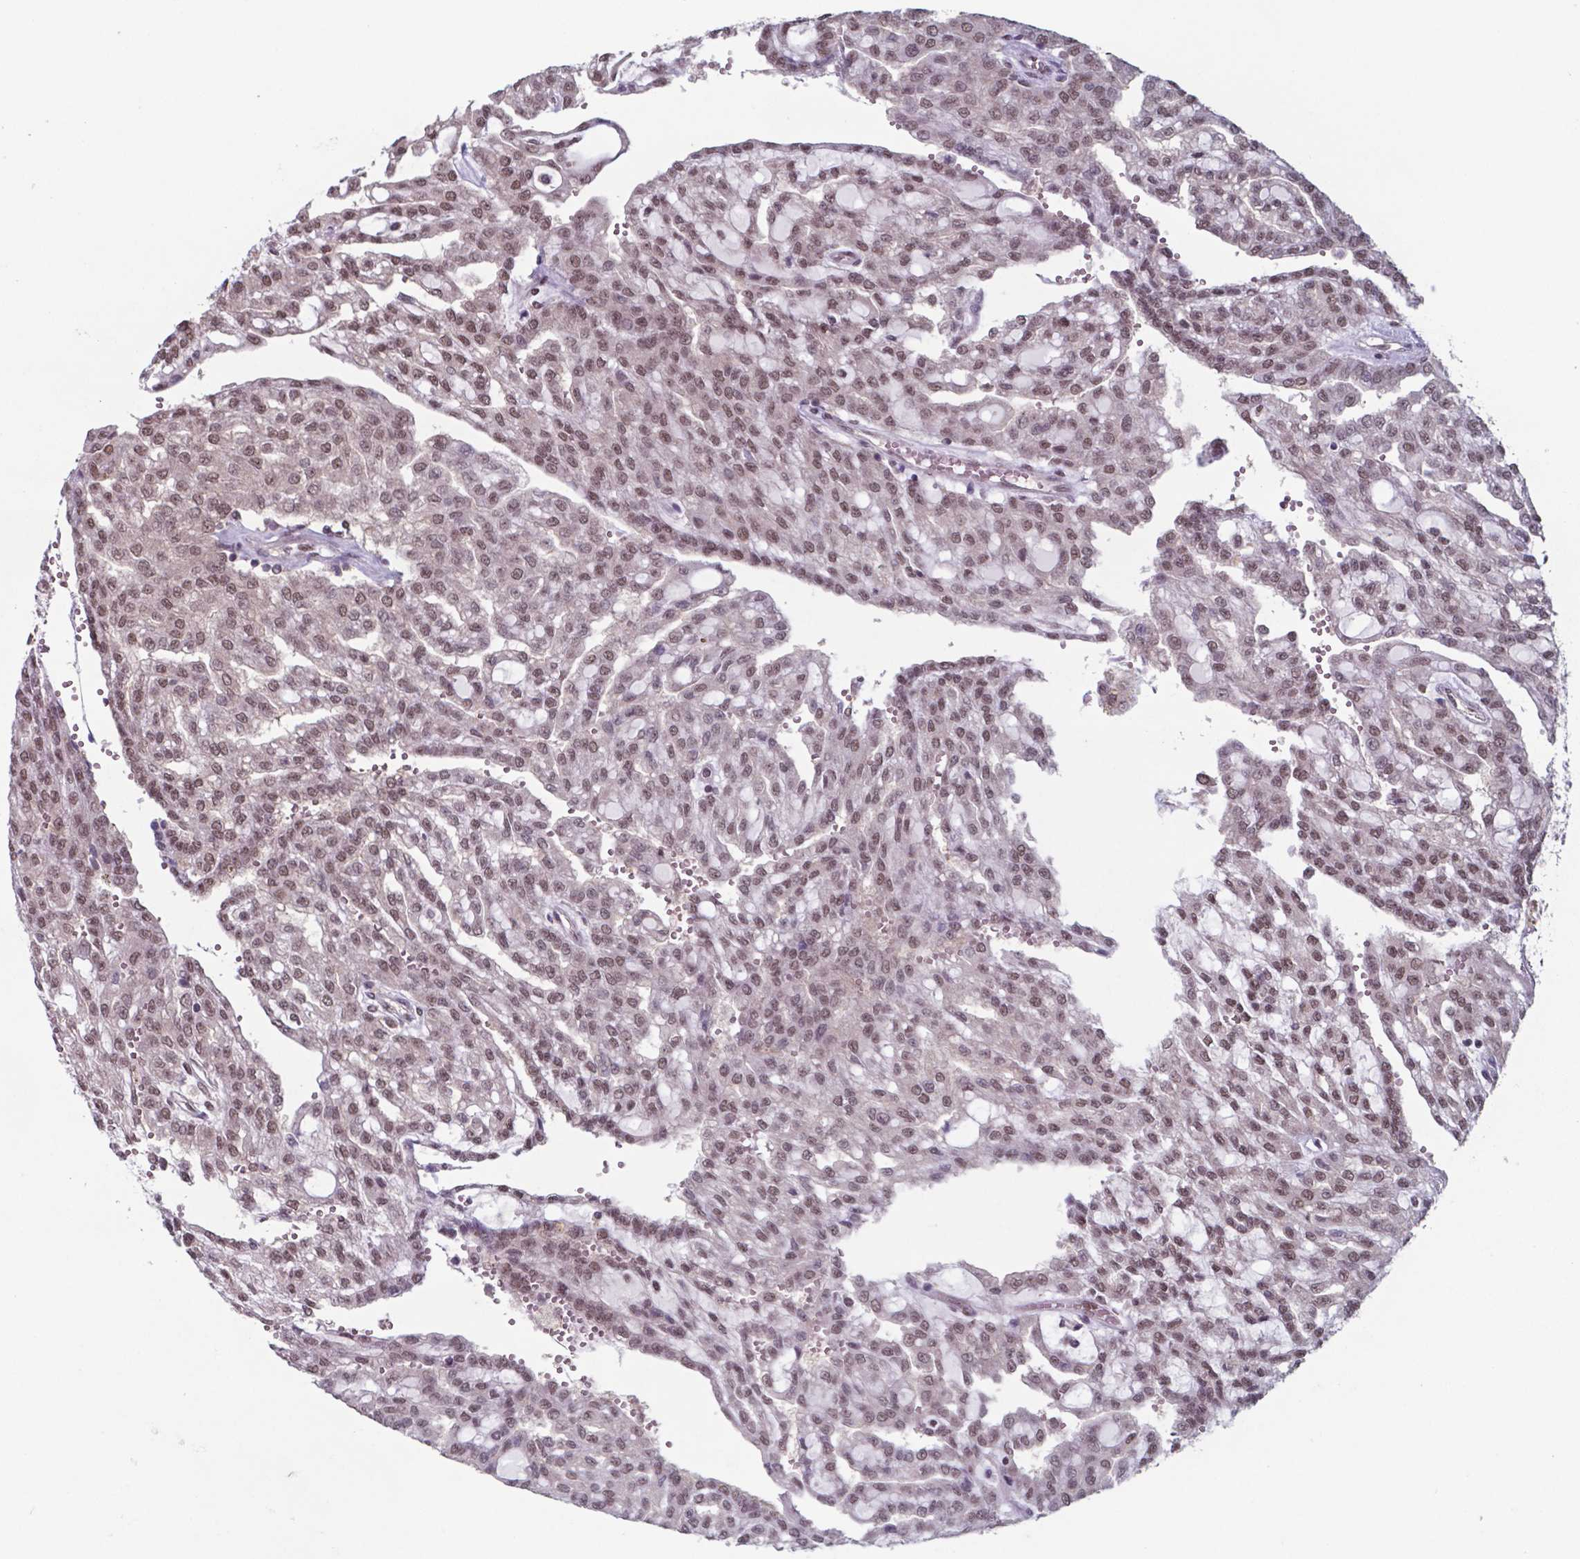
{"staining": {"intensity": "moderate", "quantity": ">75%", "location": "nuclear"}, "tissue": "renal cancer", "cell_type": "Tumor cells", "image_type": "cancer", "snomed": [{"axis": "morphology", "description": "Adenocarcinoma, NOS"}, {"axis": "topography", "description": "Kidney"}], "caption": "Human renal adenocarcinoma stained with a brown dye shows moderate nuclear positive staining in about >75% of tumor cells.", "gene": "UBA1", "patient": {"sex": "male", "age": 63}}